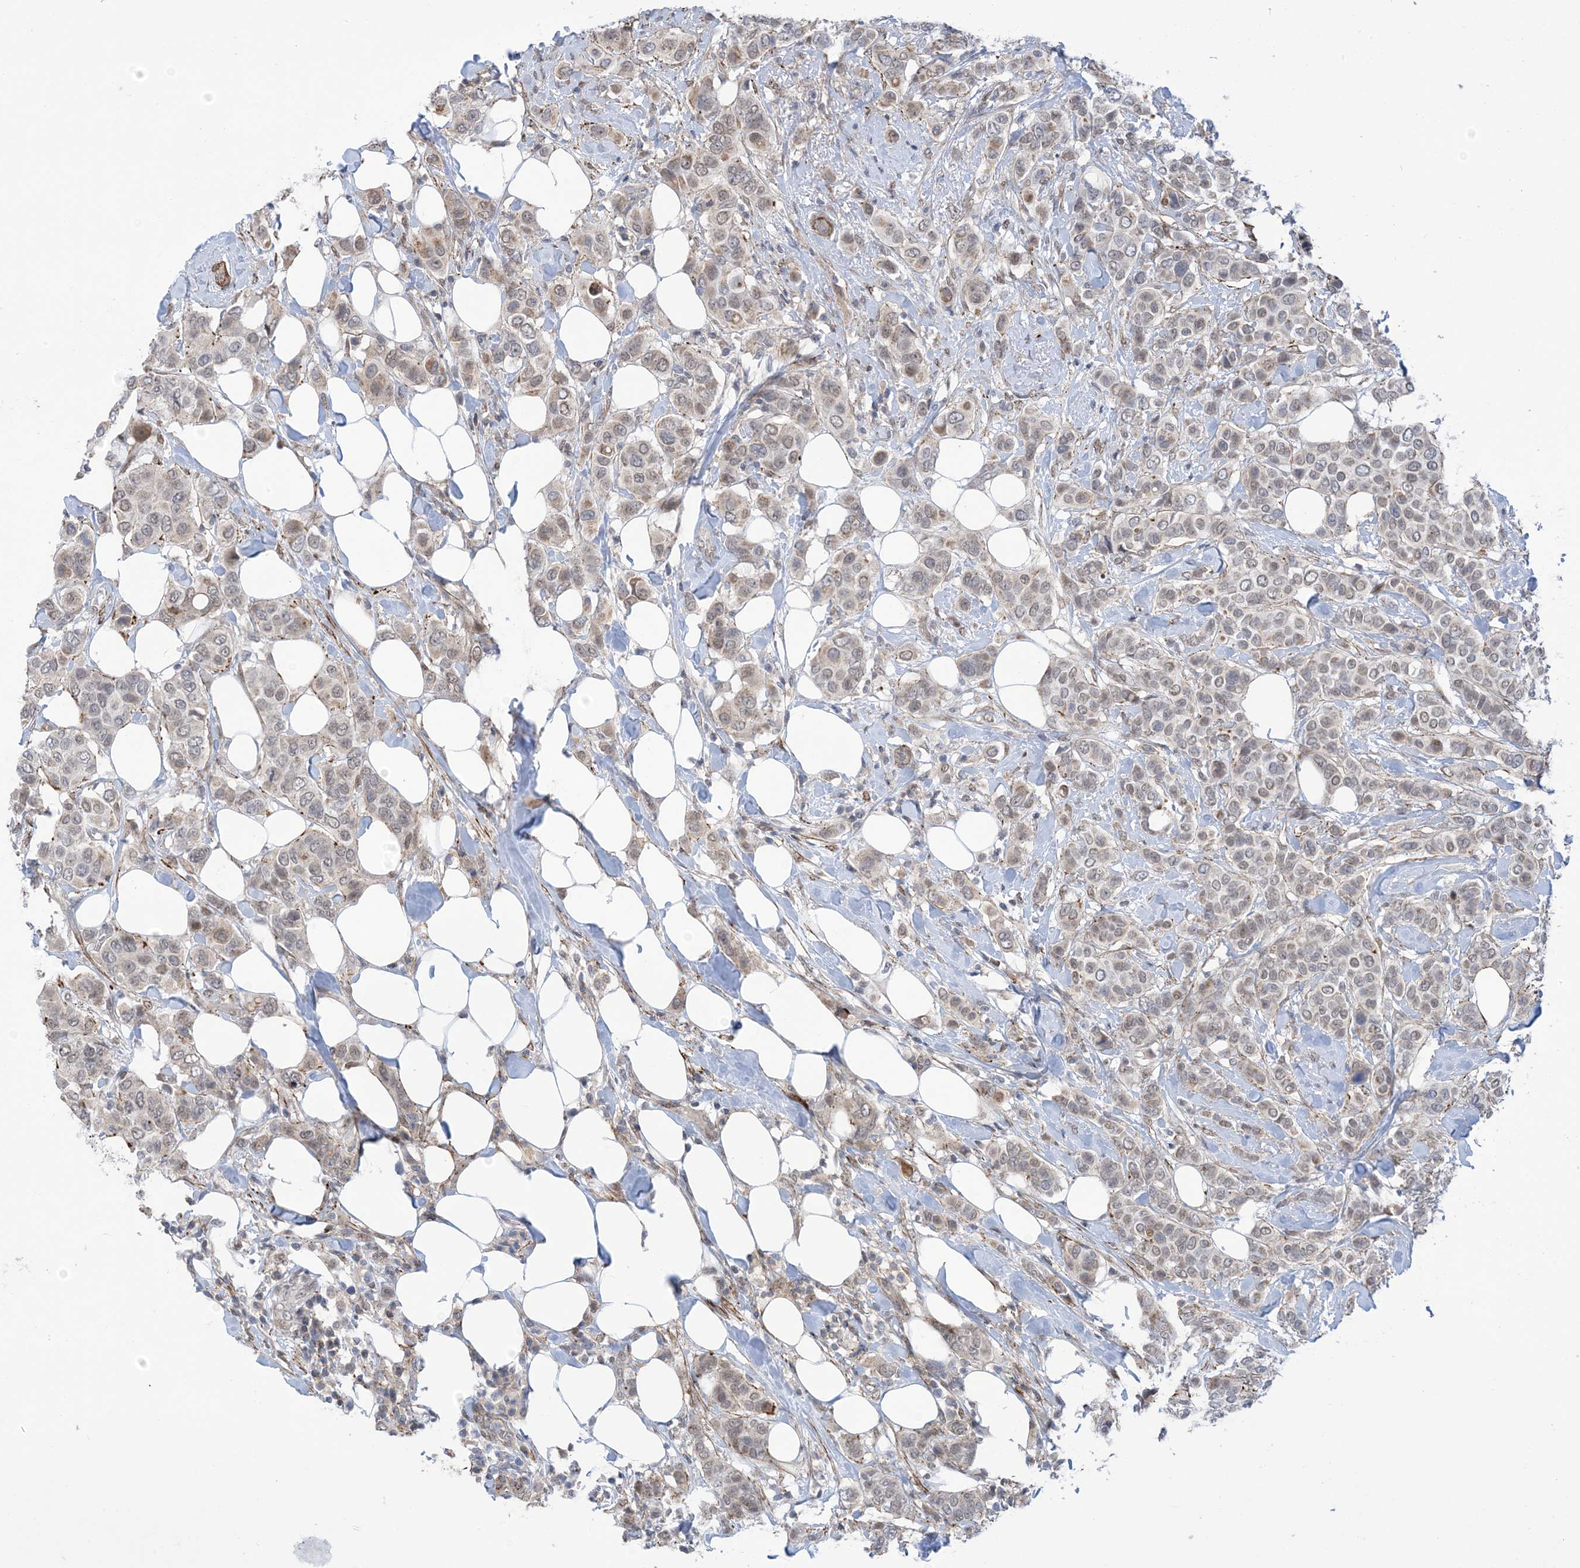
{"staining": {"intensity": "weak", "quantity": "25%-75%", "location": "nuclear"}, "tissue": "breast cancer", "cell_type": "Tumor cells", "image_type": "cancer", "snomed": [{"axis": "morphology", "description": "Lobular carcinoma"}, {"axis": "topography", "description": "Breast"}], "caption": "Immunohistochemical staining of breast cancer (lobular carcinoma) reveals low levels of weak nuclear staining in about 25%-75% of tumor cells.", "gene": "ZNF8", "patient": {"sex": "female", "age": 51}}